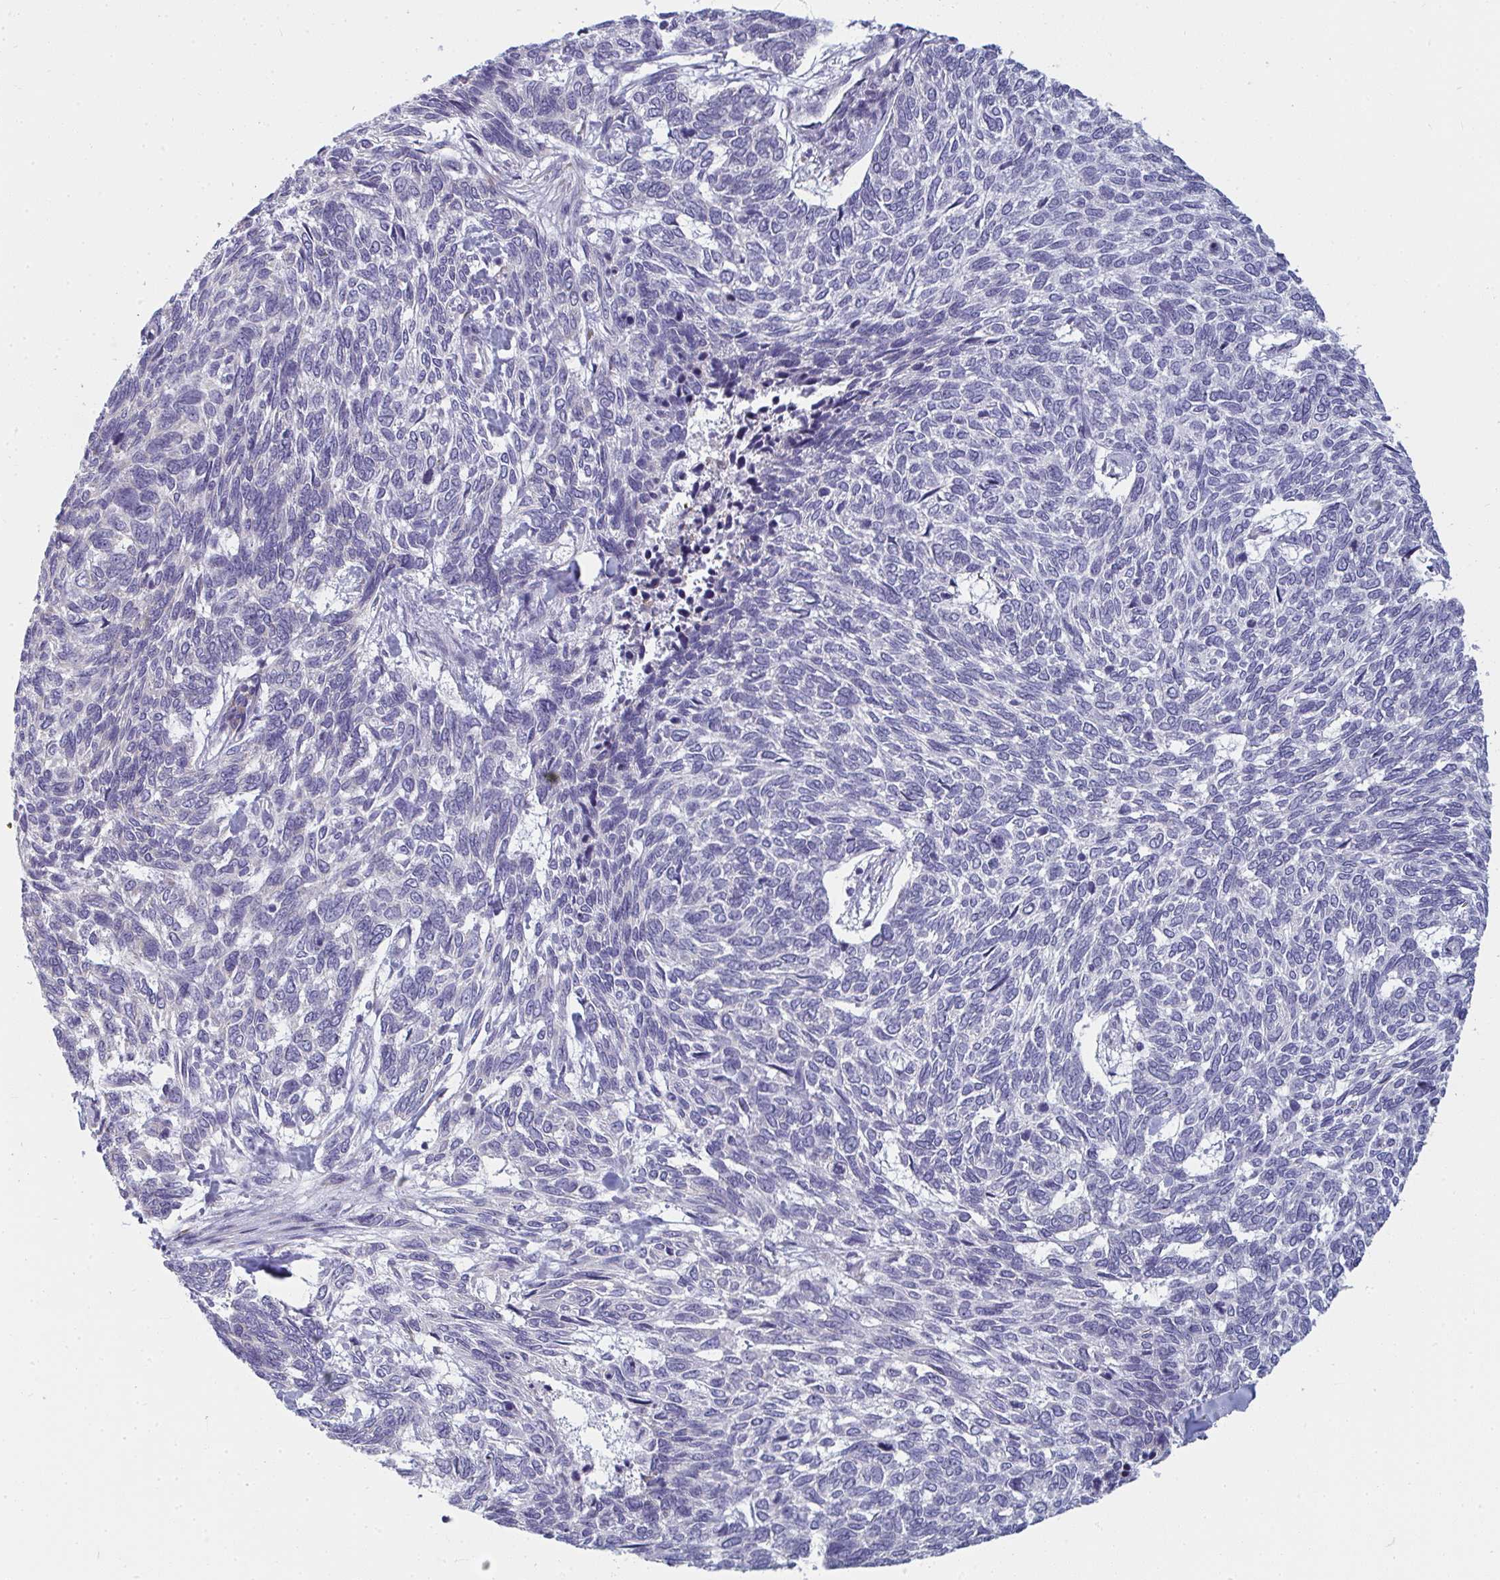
{"staining": {"intensity": "negative", "quantity": "none", "location": "none"}, "tissue": "skin cancer", "cell_type": "Tumor cells", "image_type": "cancer", "snomed": [{"axis": "morphology", "description": "Basal cell carcinoma"}, {"axis": "topography", "description": "Skin"}], "caption": "Skin cancer (basal cell carcinoma) was stained to show a protein in brown. There is no significant expression in tumor cells. (DAB (3,3'-diaminobenzidine) immunohistochemistry (IHC) visualized using brightfield microscopy, high magnification).", "gene": "SHROOM1", "patient": {"sex": "female", "age": 65}}